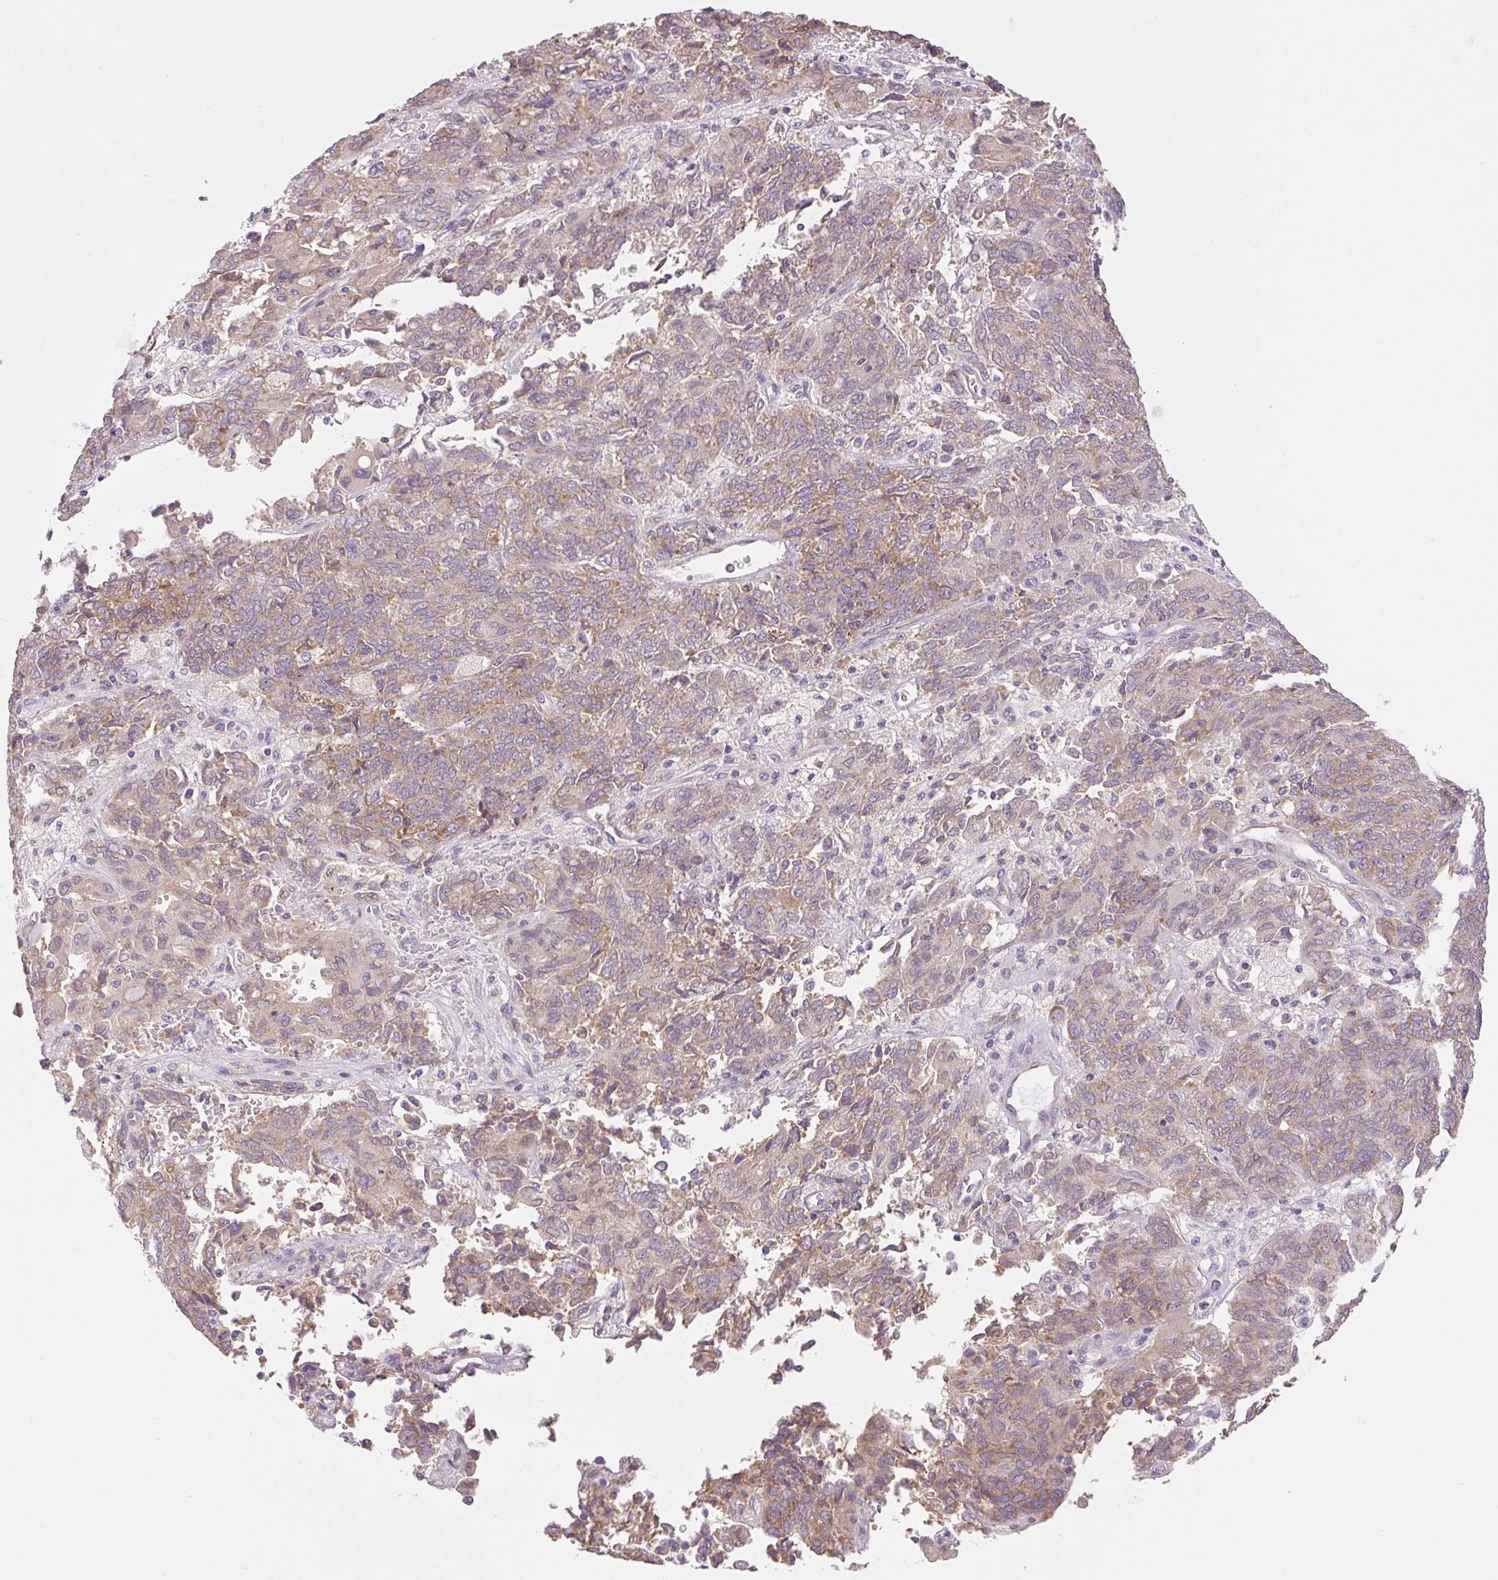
{"staining": {"intensity": "moderate", "quantity": "25%-75%", "location": "cytoplasmic/membranous"}, "tissue": "endometrial cancer", "cell_type": "Tumor cells", "image_type": "cancer", "snomed": [{"axis": "morphology", "description": "Adenocarcinoma, NOS"}, {"axis": "topography", "description": "Endometrium"}], "caption": "Endometrial cancer (adenocarcinoma) stained for a protein shows moderate cytoplasmic/membranous positivity in tumor cells.", "gene": "RPL18A", "patient": {"sex": "female", "age": 80}}